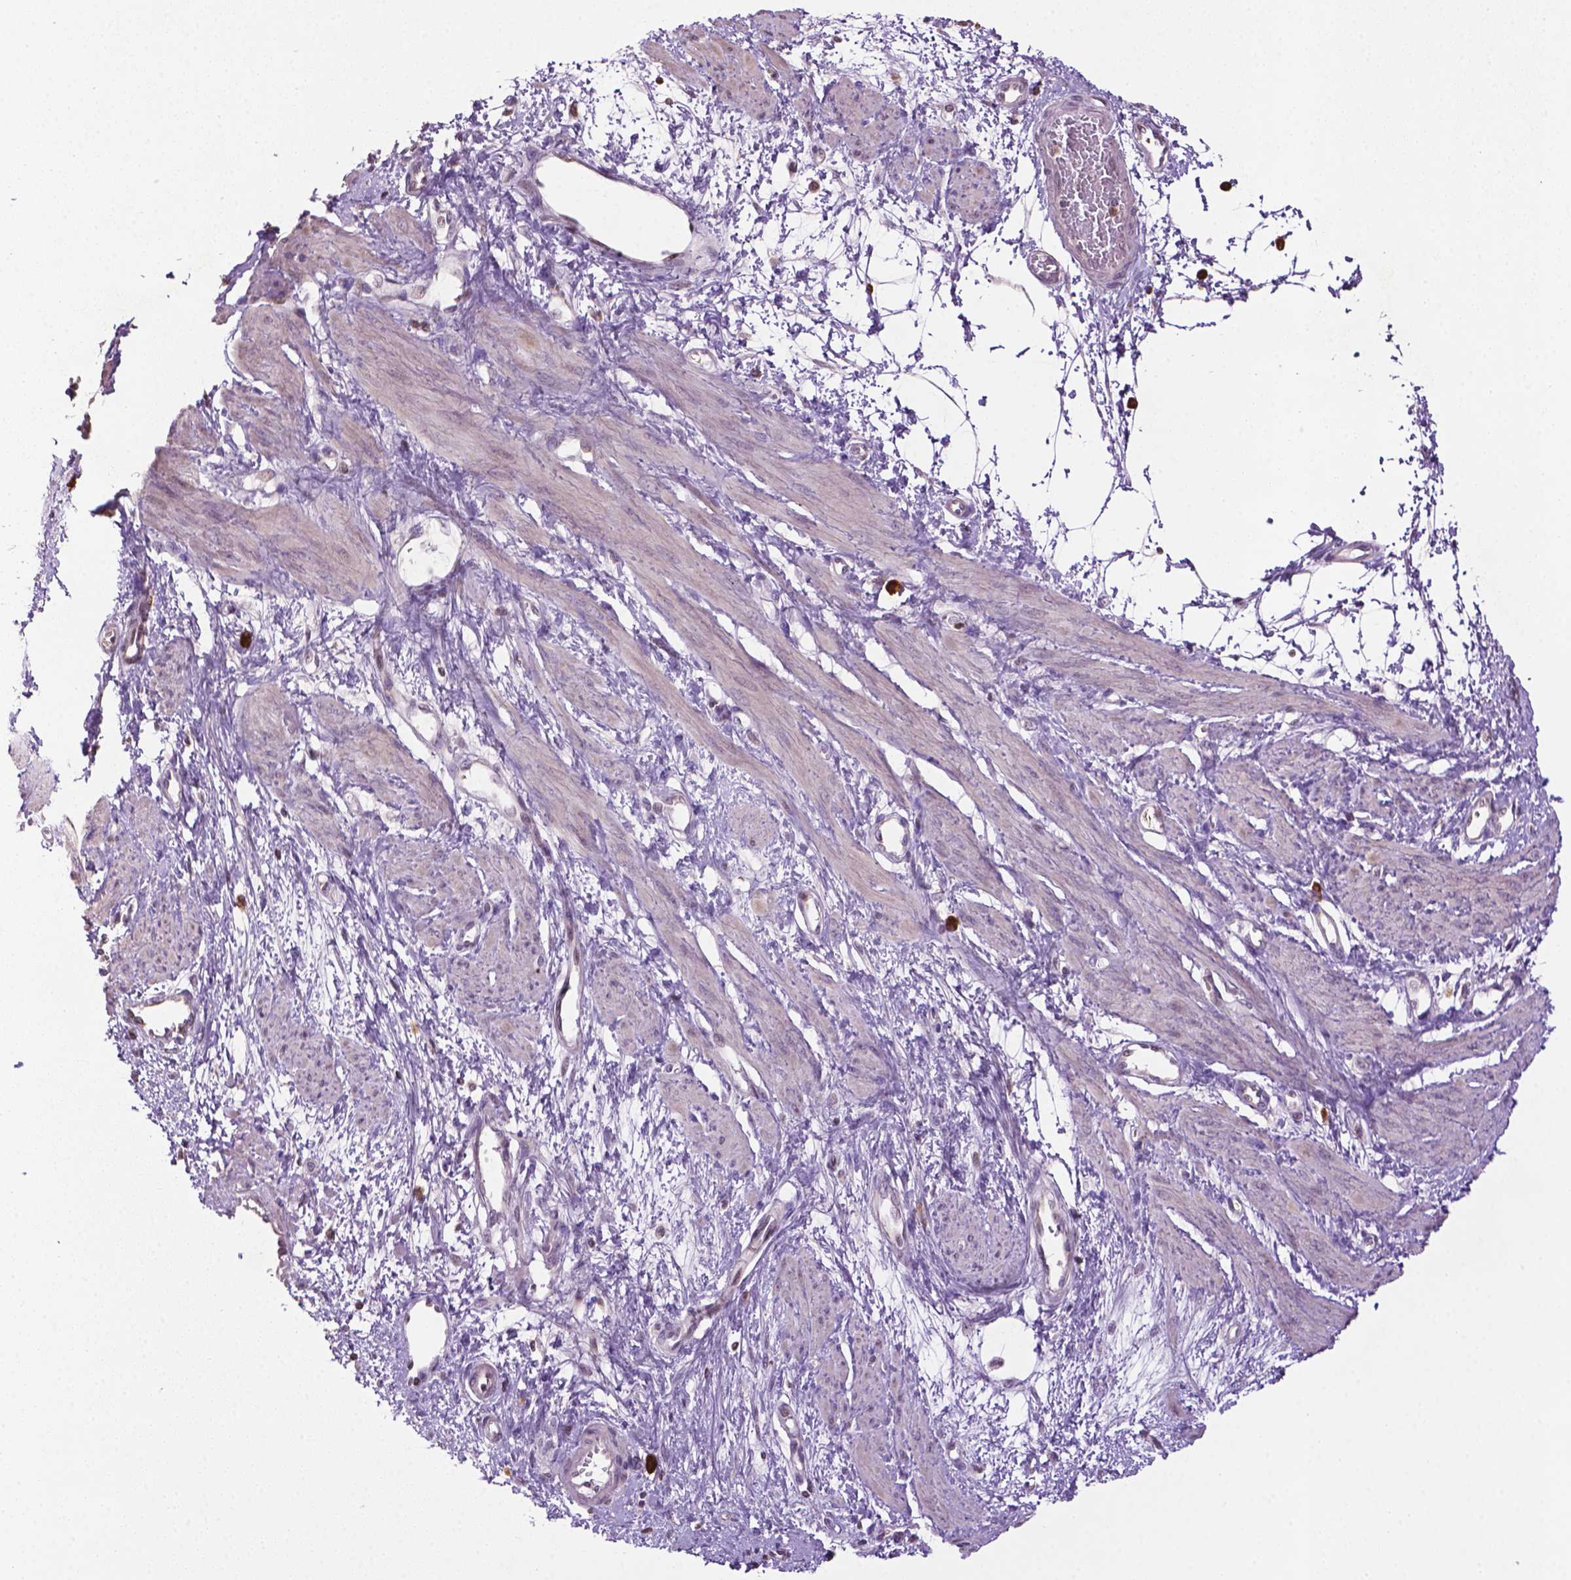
{"staining": {"intensity": "negative", "quantity": "none", "location": "none"}, "tissue": "smooth muscle", "cell_type": "Smooth muscle cells", "image_type": "normal", "snomed": [{"axis": "morphology", "description": "Normal tissue, NOS"}, {"axis": "topography", "description": "Smooth muscle"}, {"axis": "topography", "description": "Uterus"}], "caption": "IHC photomicrograph of normal smooth muscle: smooth muscle stained with DAB shows no significant protein expression in smooth muscle cells.", "gene": "NTNG2", "patient": {"sex": "female", "age": 39}}